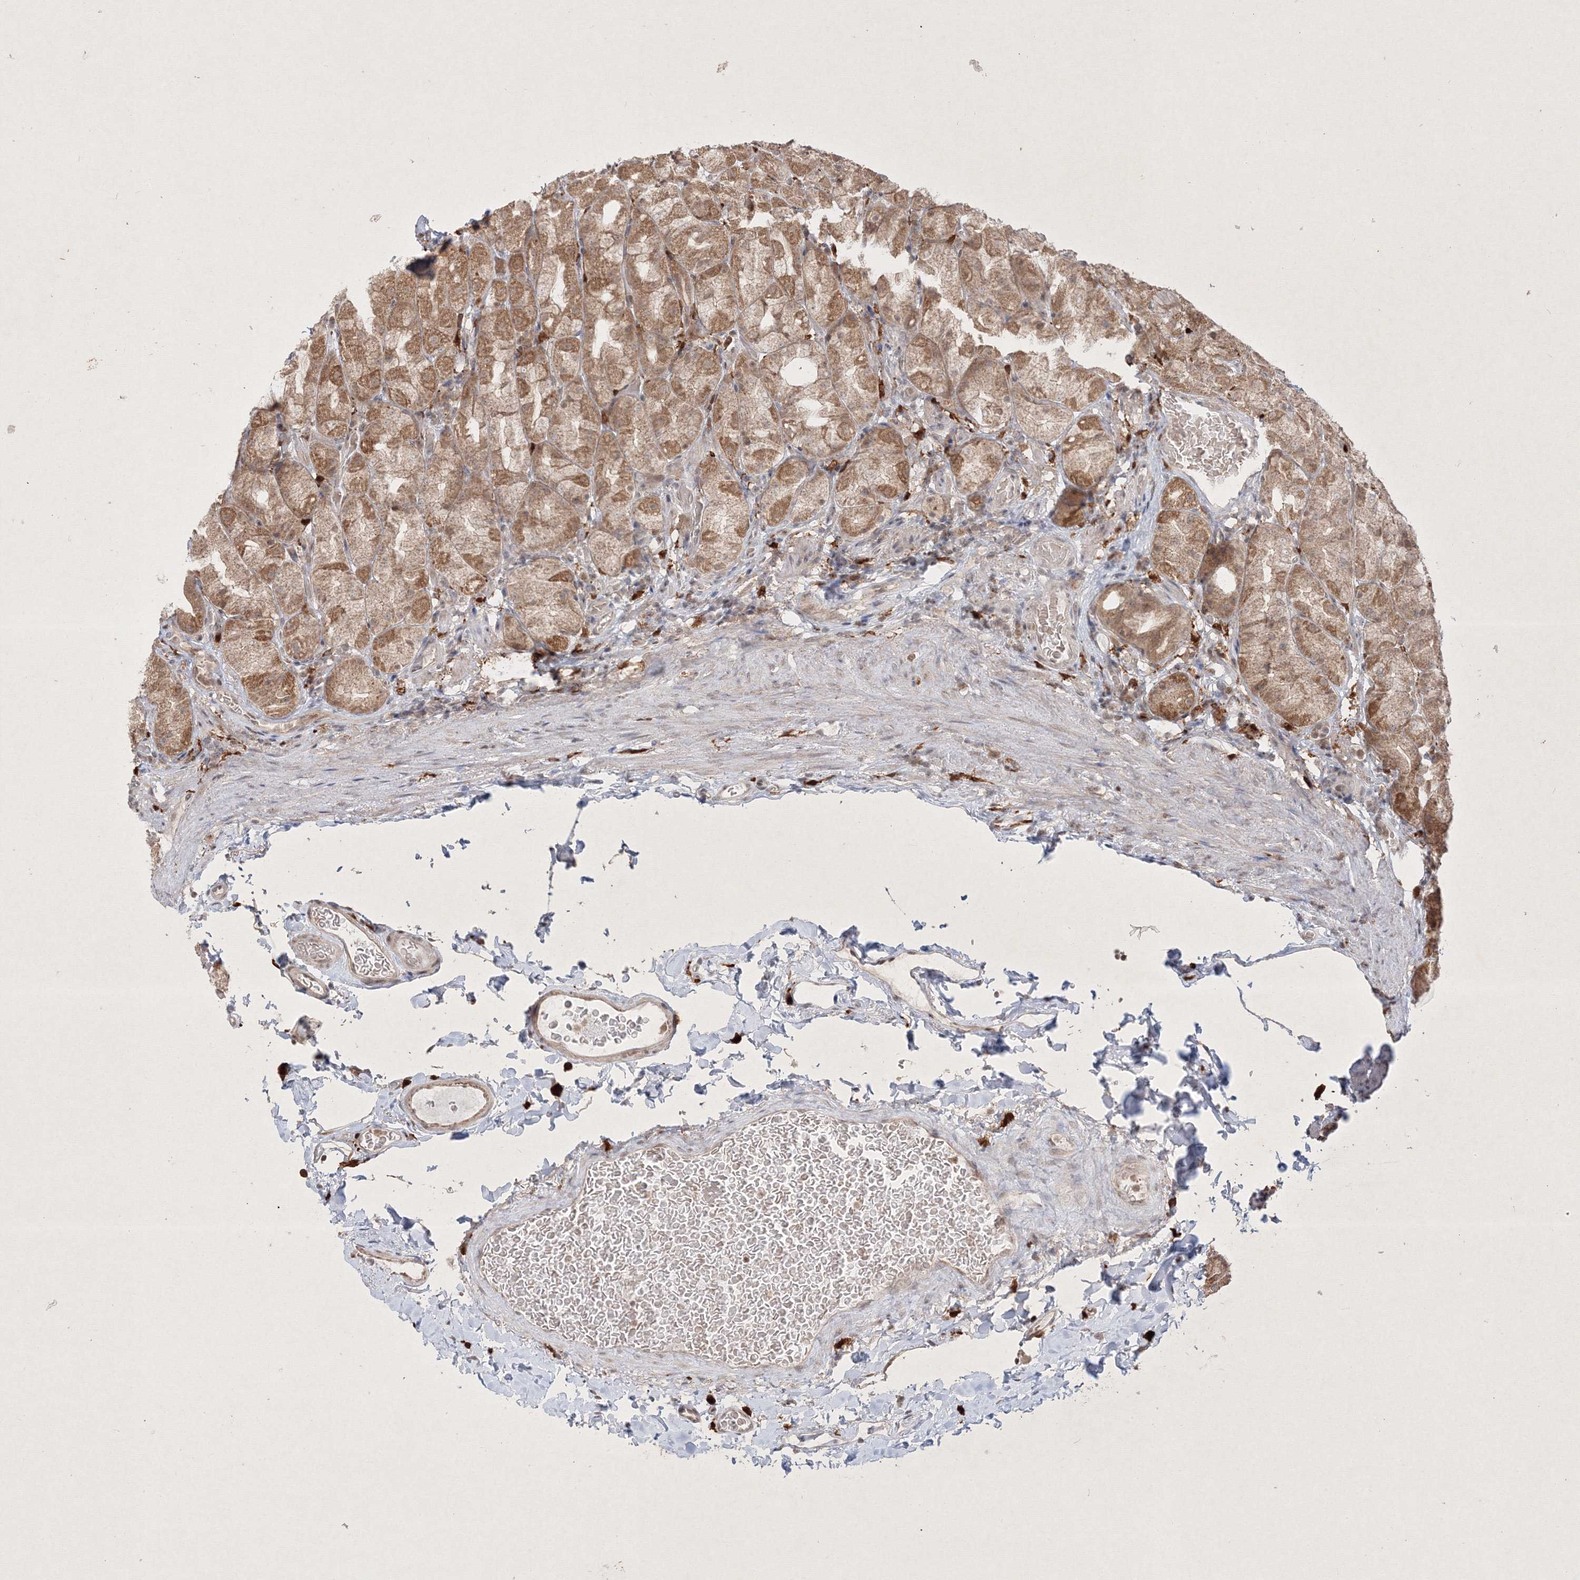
{"staining": {"intensity": "moderate", "quantity": ">75%", "location": "cytoplasmic/membranous"}, "tissue": "stomach", "cell_type": "Glandular cells", "image_type": "normal", "snomed": [{"axis": "morphology", "description": "Normal tissue, NOS"}, {"axis": "topography", "description": "Stomach, upper"}], "caption": "Stomach stained with DAB (3,3'-diaminobenzidine) IHC demonstrates medium levels of moderate cytoplasmic/membranous positivity in approximately >75% of glandular cells. The protein is stained brown, and the nuclei are stained in blue (DAB (3,3'-diaminobenzidine) IHC with brightfield microscopy, high magnification).", "gene": "TAB1", "patient": {"sex": "male", "age": 68}}